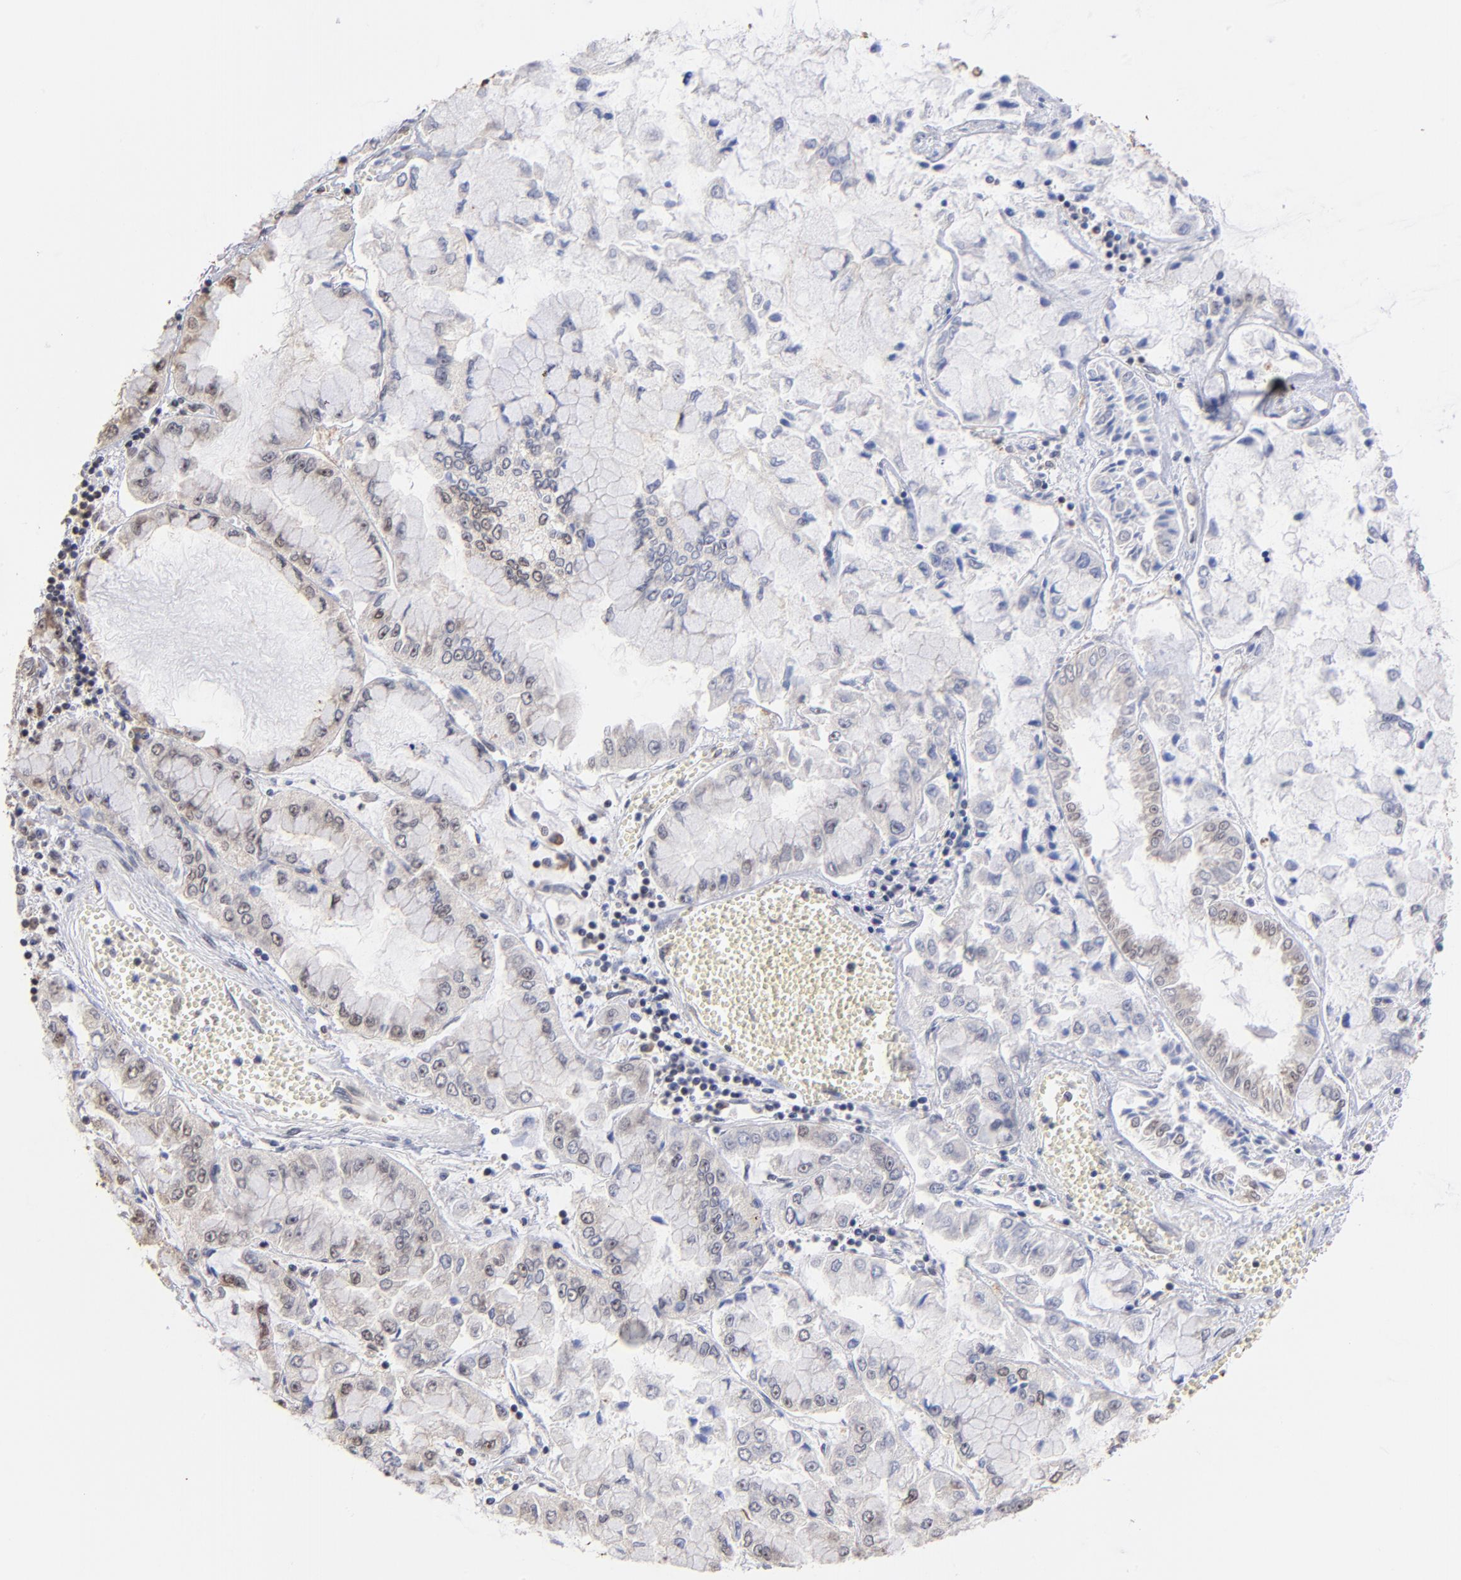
{"staining": {"intensity": "weak", "quantity": "<25%", "location": "nuclear"}, "tissue": "liver cancer", "cell_type": "Tumor cells", "image_type": "cancer", "snomed": [{"axis": "morphology", "description": "Cholangiocarcinoma"}, {"axis": "topography", "description": "Liver"}], "caption": "Human cholangiocarcinoma (liver) stained for a protein using IHC exhibits no staining in tumor cells.", "gene": "BRPF1", "patient": {"sex": "female", "age": 79}}